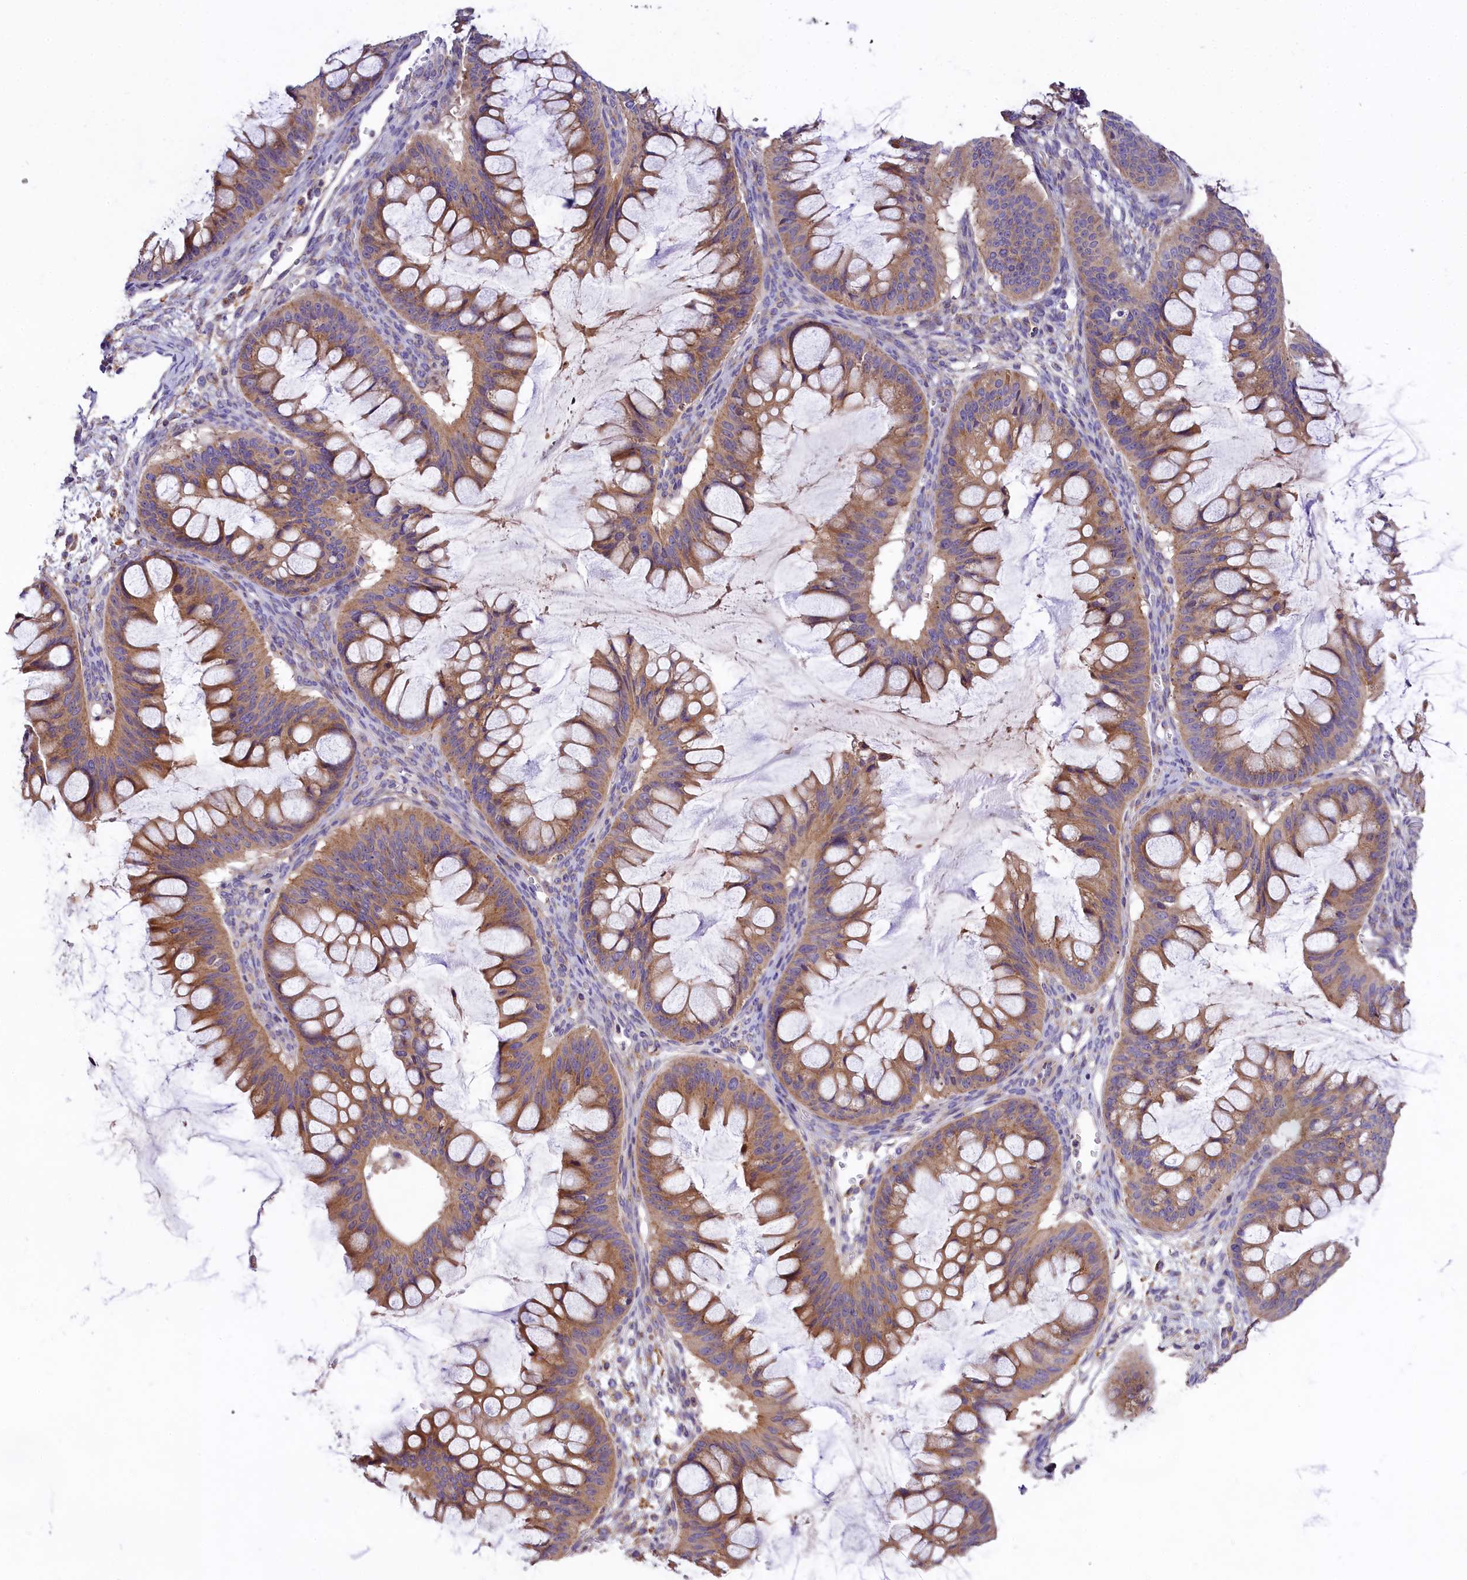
{"staining": {"intensity": "moderate", "quantity": ">75%", "location": "cytoplasmic/membranous"}, "tissue": "ovarian cancer", "cell_type": "Tumor cells", "image_type": "cancer", "snomed": [{"axis": "morphology", "description": "Cystadenocarcinoma, mucinous, NOS"}, {"axis": "topography", "description": "Ovary"}], "caption": "Immunohistochemistry (IHC) (DAB (3,3'-diaminobenzidine)) staining of ovarian mucinous cystadenocarcinoma displays moderate cytoplasmic/membranous protein expression in approximately >75% of tumor cells.", "gene": "PEMT", "patient": {"sex": "female", "age": 73}}